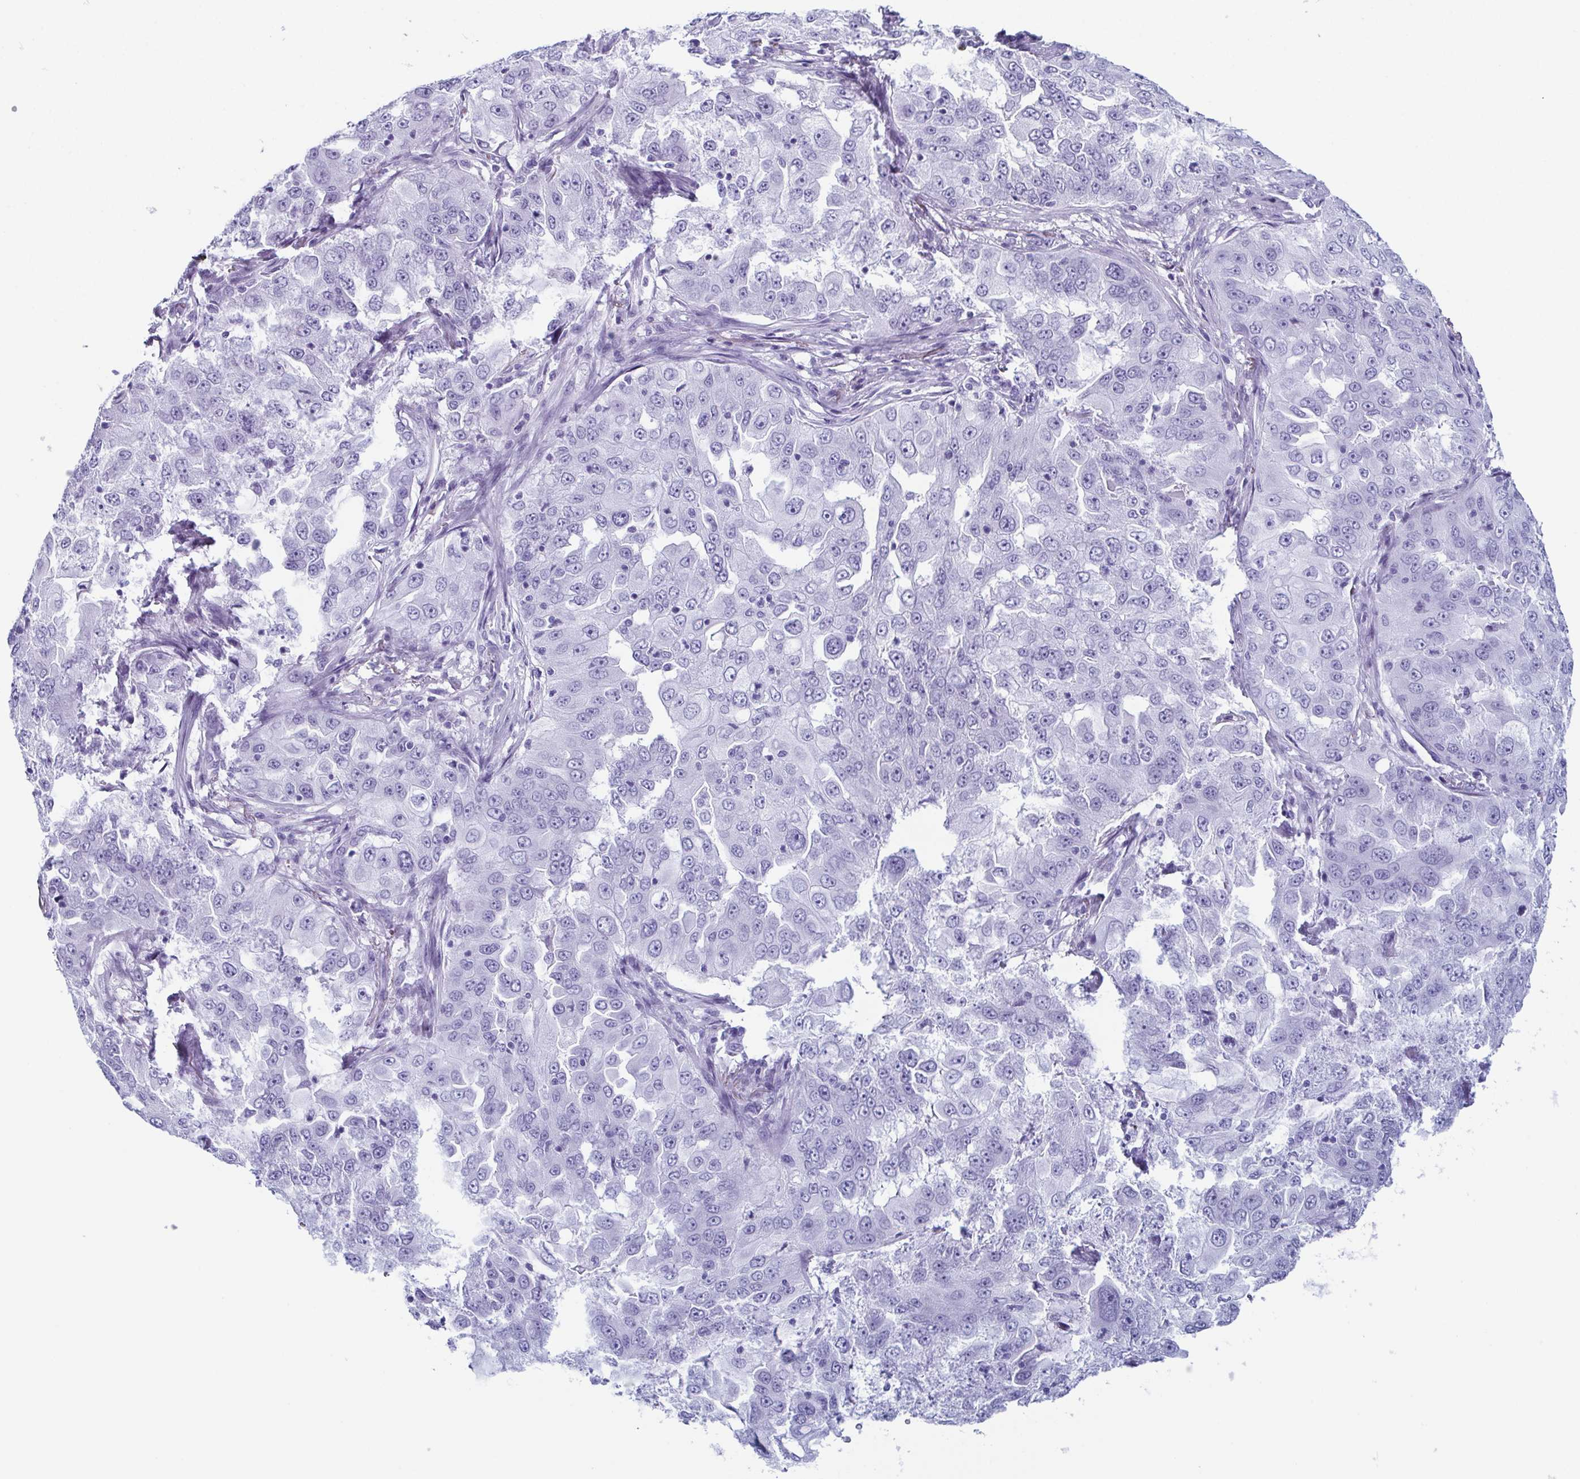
{"staining": {"intensity": "negative", "quantity": "none", "location": "none"}, "tissue": "lung cancer", "cell_type": "Tumor cells", "image_type": "cancer", "snomed": [{"axis": "morphology", "description": "Adenocarcinoma, NOS"}, {"axis": "topography", "description": "Lung"}], "caption": "This is an immunohistochemistry photomicrograph of lung adenocarcinoma. There is no expression in tumor cells.", "gene": "ENKUR", "patient": {"sex": "female", "age": 61}}